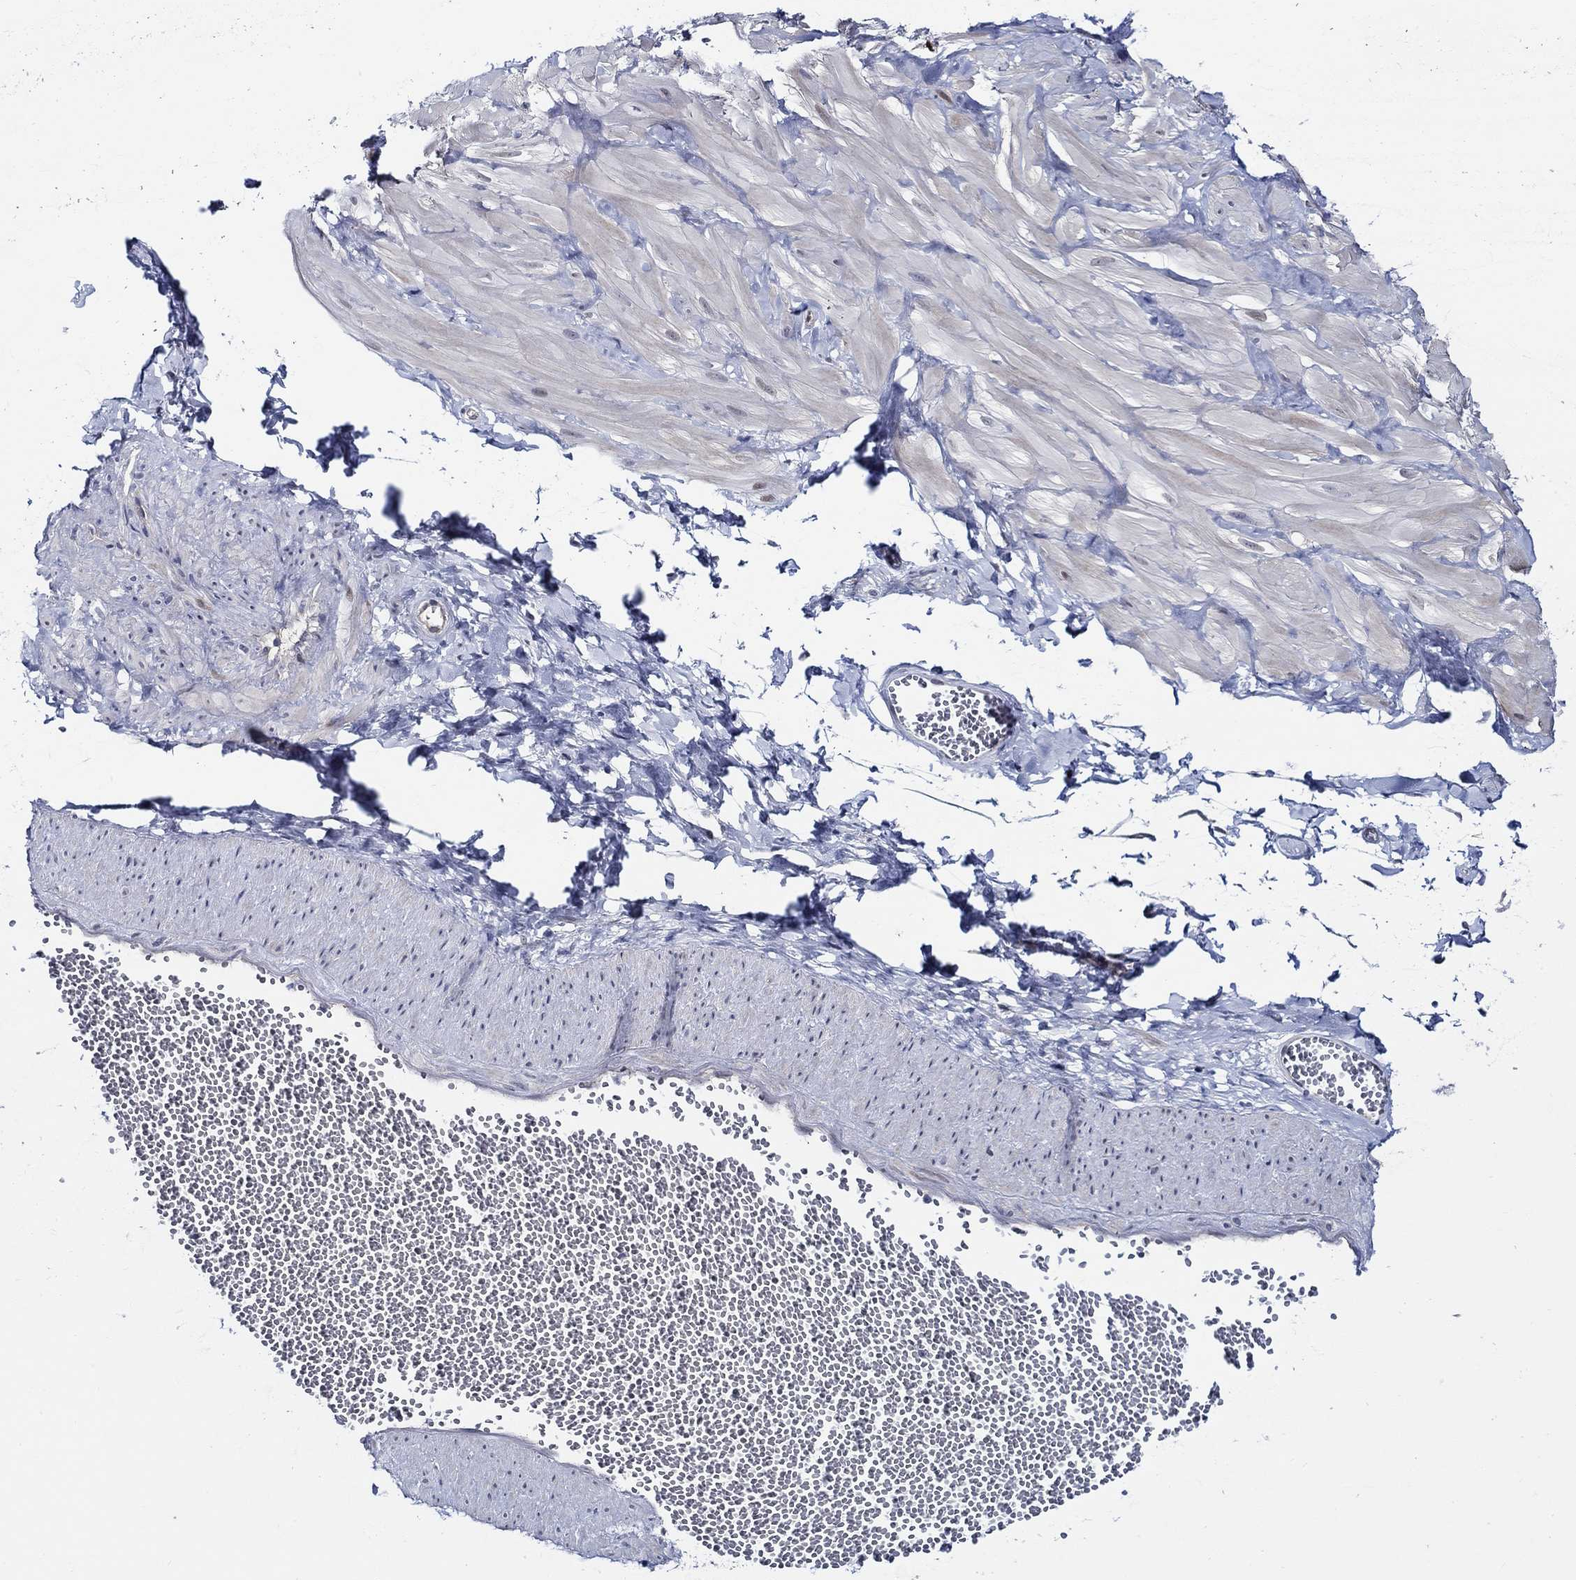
{"staining": {"intensity": "negative", "quantity": "none", "location": "none"}, "tissue": "adipose tissue", "cell_type": "Adipocytes", "image_type": "normal", "snomed": [{"axis": "morphology", "description": "Normal tissue, NOS"}, {"axis": "topography", "description": "Smooth muscle"}, {"axis": "topography", "description": "Peripheral nerve tissue"}], "caption": "Immunohistochemistry micrograph of normal adipose tissue stained for a protein (brown), which reveals no expression in adipocytes. Nuclei are stained in blue.", "gene": "C8orf48", "patient": {"sex": "male", "age": 22}}